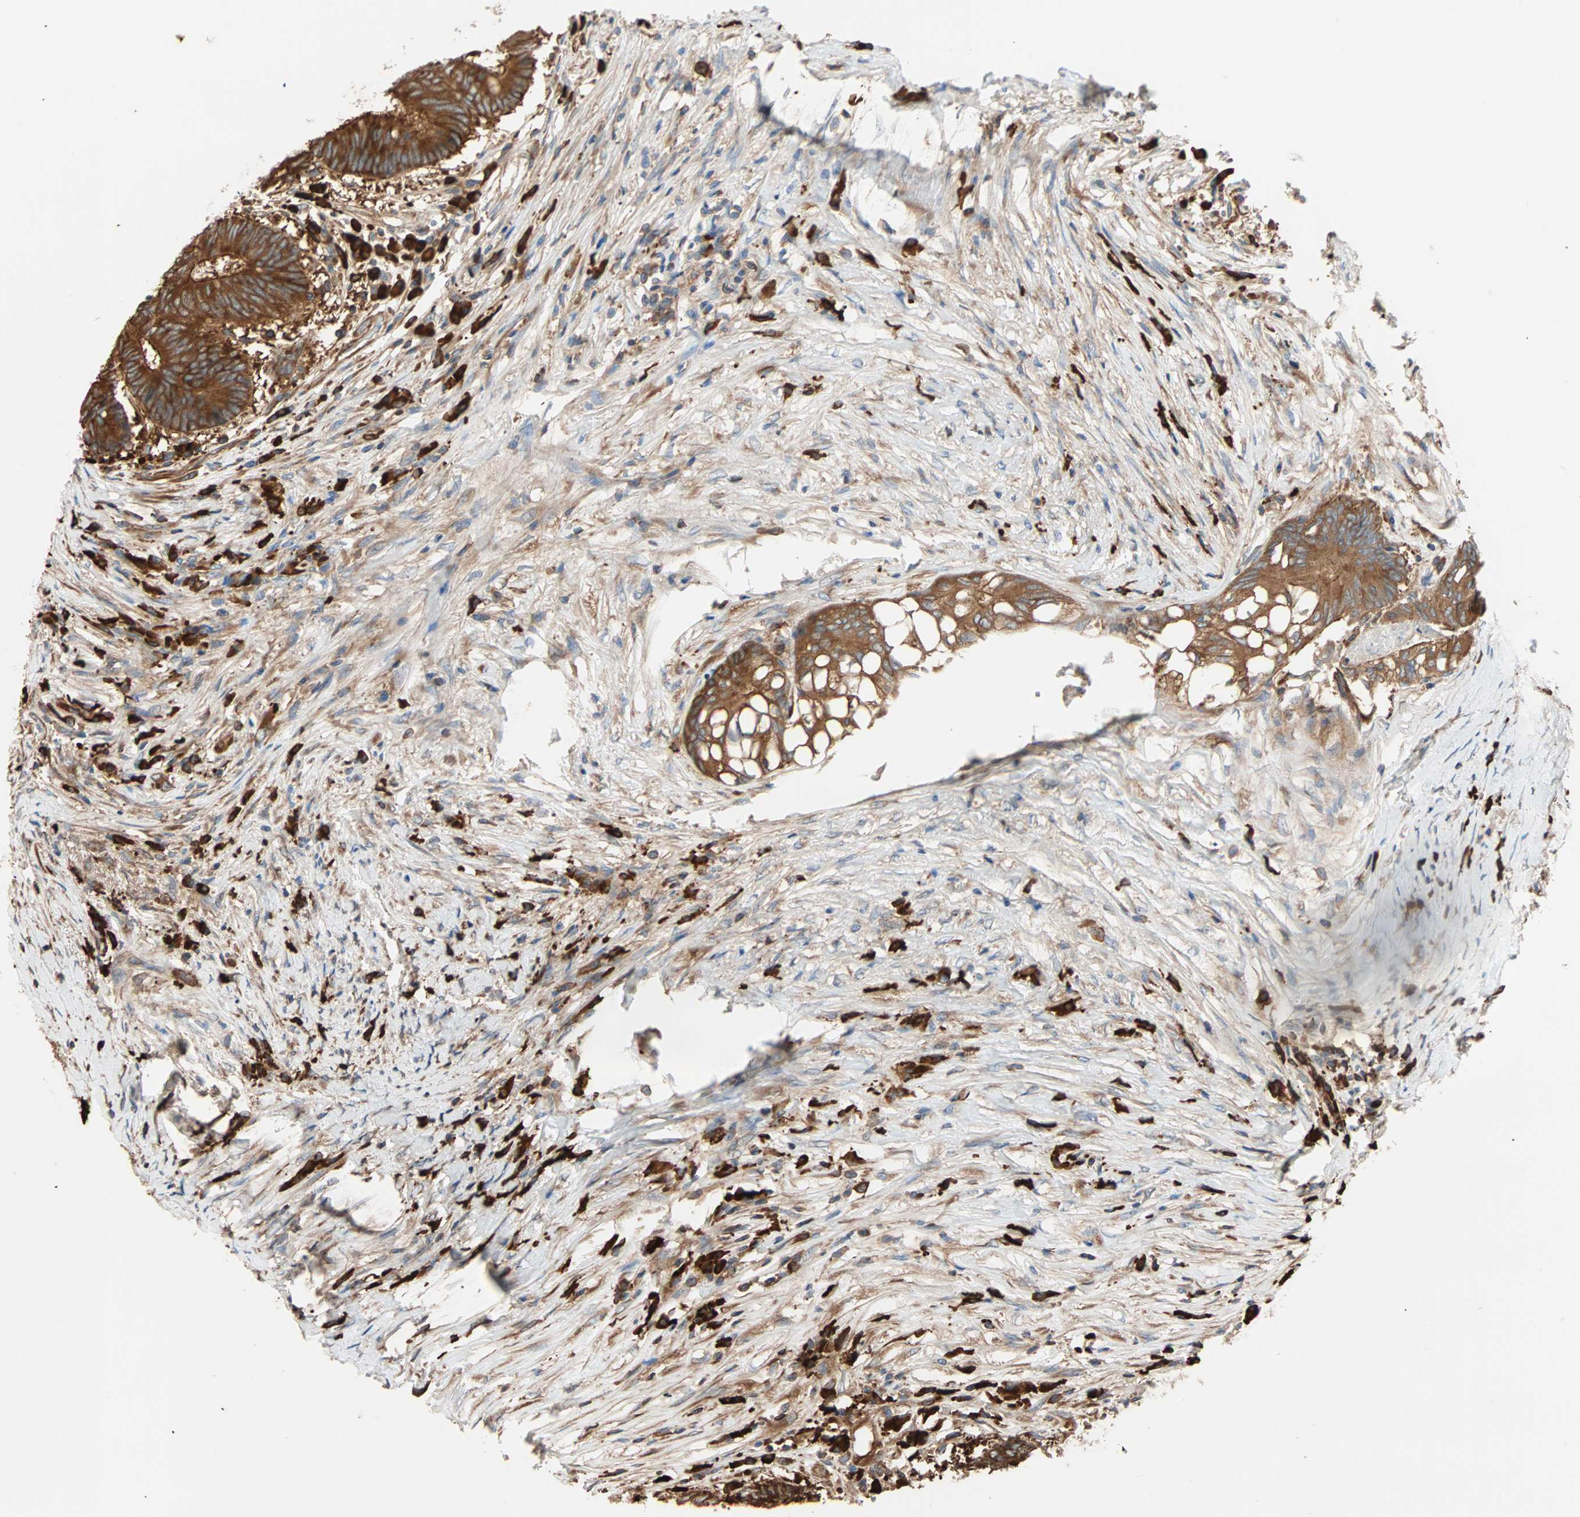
{"staining": {"intensity": "strong", "quantity": ">75%", "location": "cytoplasmic/membranous"}, "tissue": "colorectal cancer", "cell_type": "Tumor cells", "image_type": "cancer", "snomed": [{"axis": "morphology", "description": "Adenocarcinoma, NOS"}, {"axis": "topography", "description": "Rectum"}], "caption": "This image shows immunohistochemistry staining of colorectal cancer, with high strong cytoplasmic/membranous expression in approximately >75% of tumor cells.", "gene": "EEF2", "patient": {"sex": "male", "age": 63}}